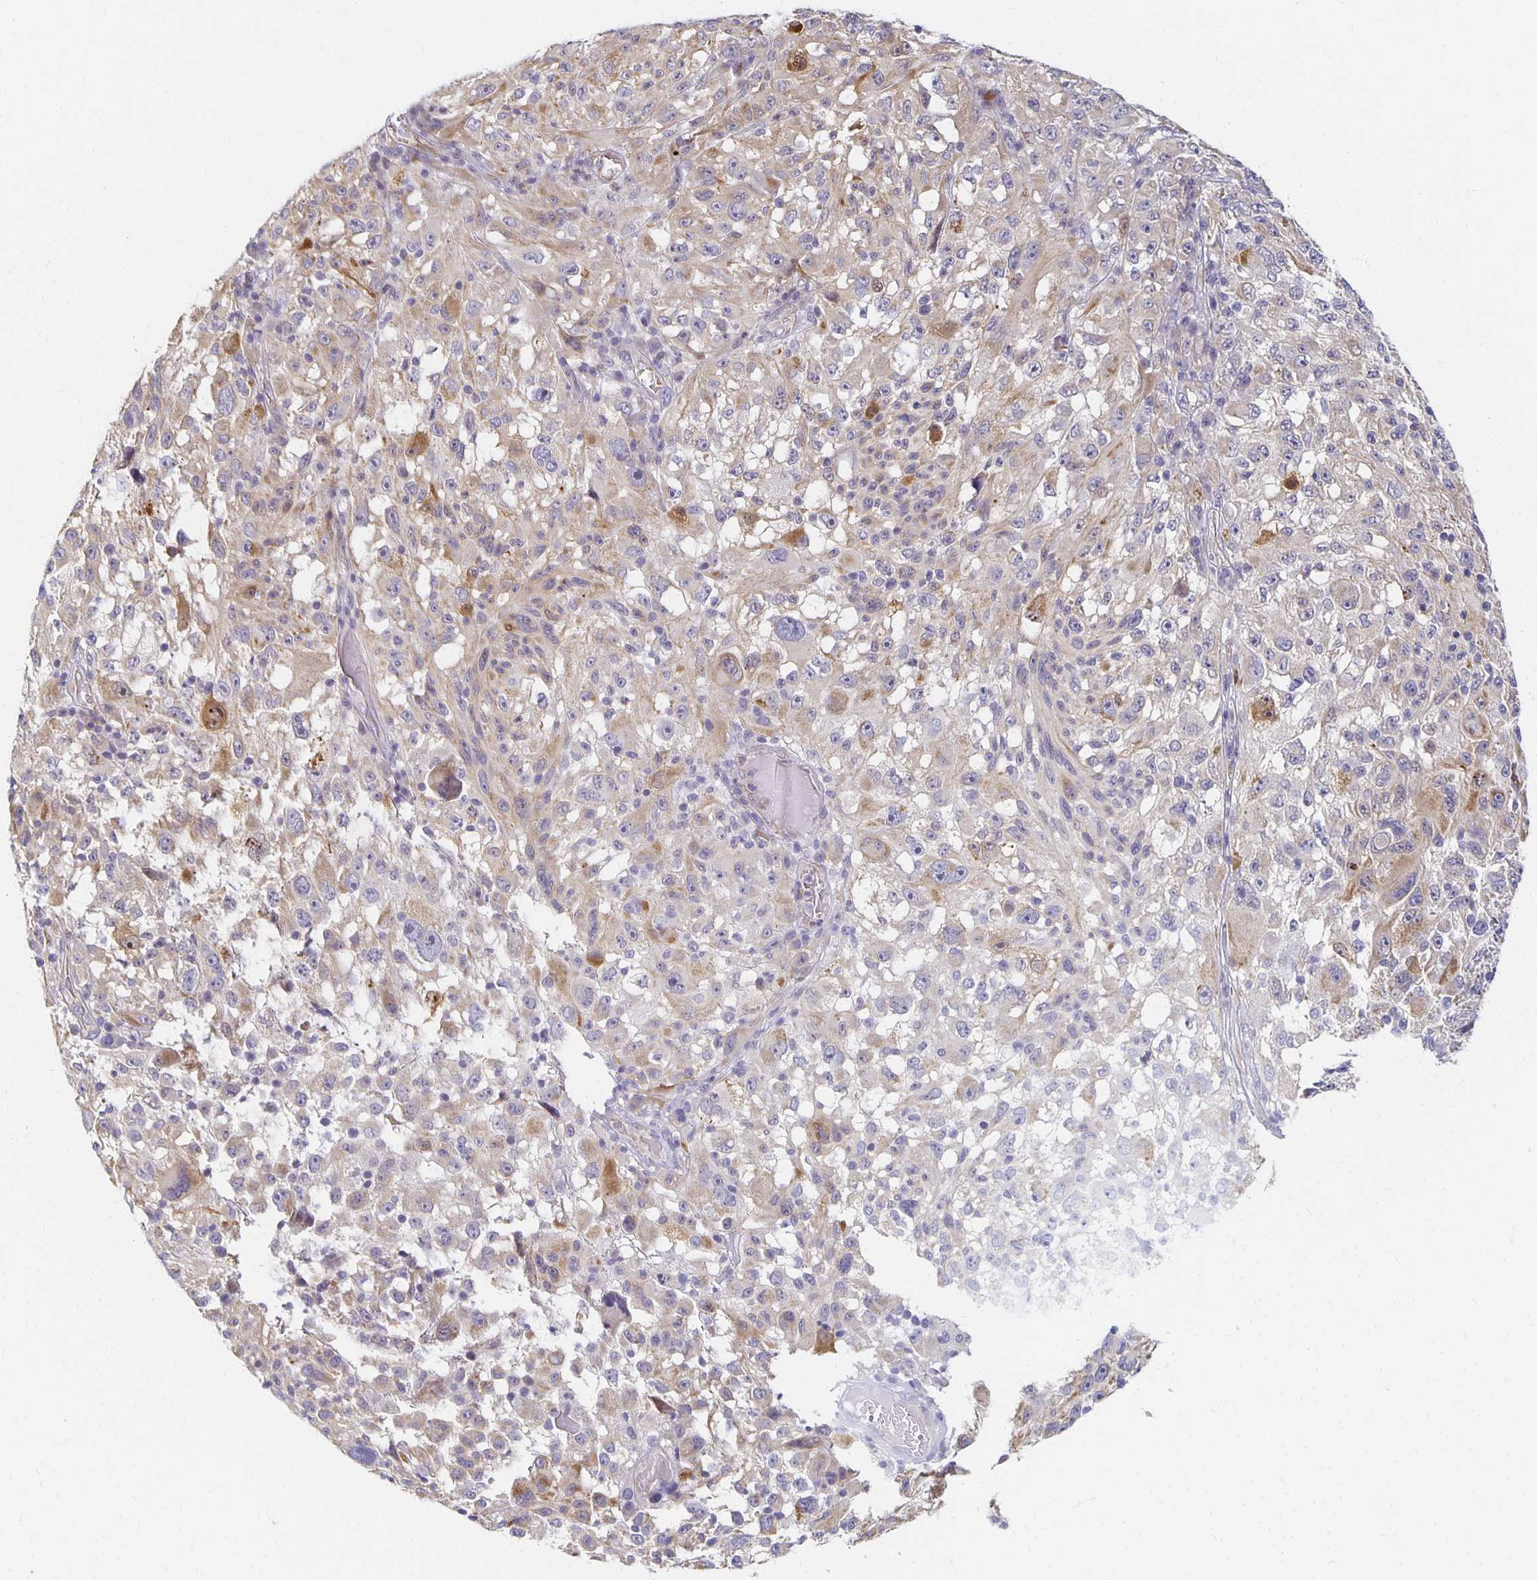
{"staining": {"intensity": "moderate", "quantity": "<25%", "location": "cytoplasmic/membranous"}, "tissue": "melanoma", "cell_type": "Tumor cells", "image_type": "cancer", "snomed": [{"axis": "morphology", "description": "Malignant melanoma, NOS"}, {"axis": "topography", "description": "Skin"}], "caption": "Protein staining exhibits moderate cytoplasmic/membranous expression in approximately <25% of tumor cells in malignant melanoma.", "gene": "SORL1", "patient": {"sex": "female", "age": 71}}